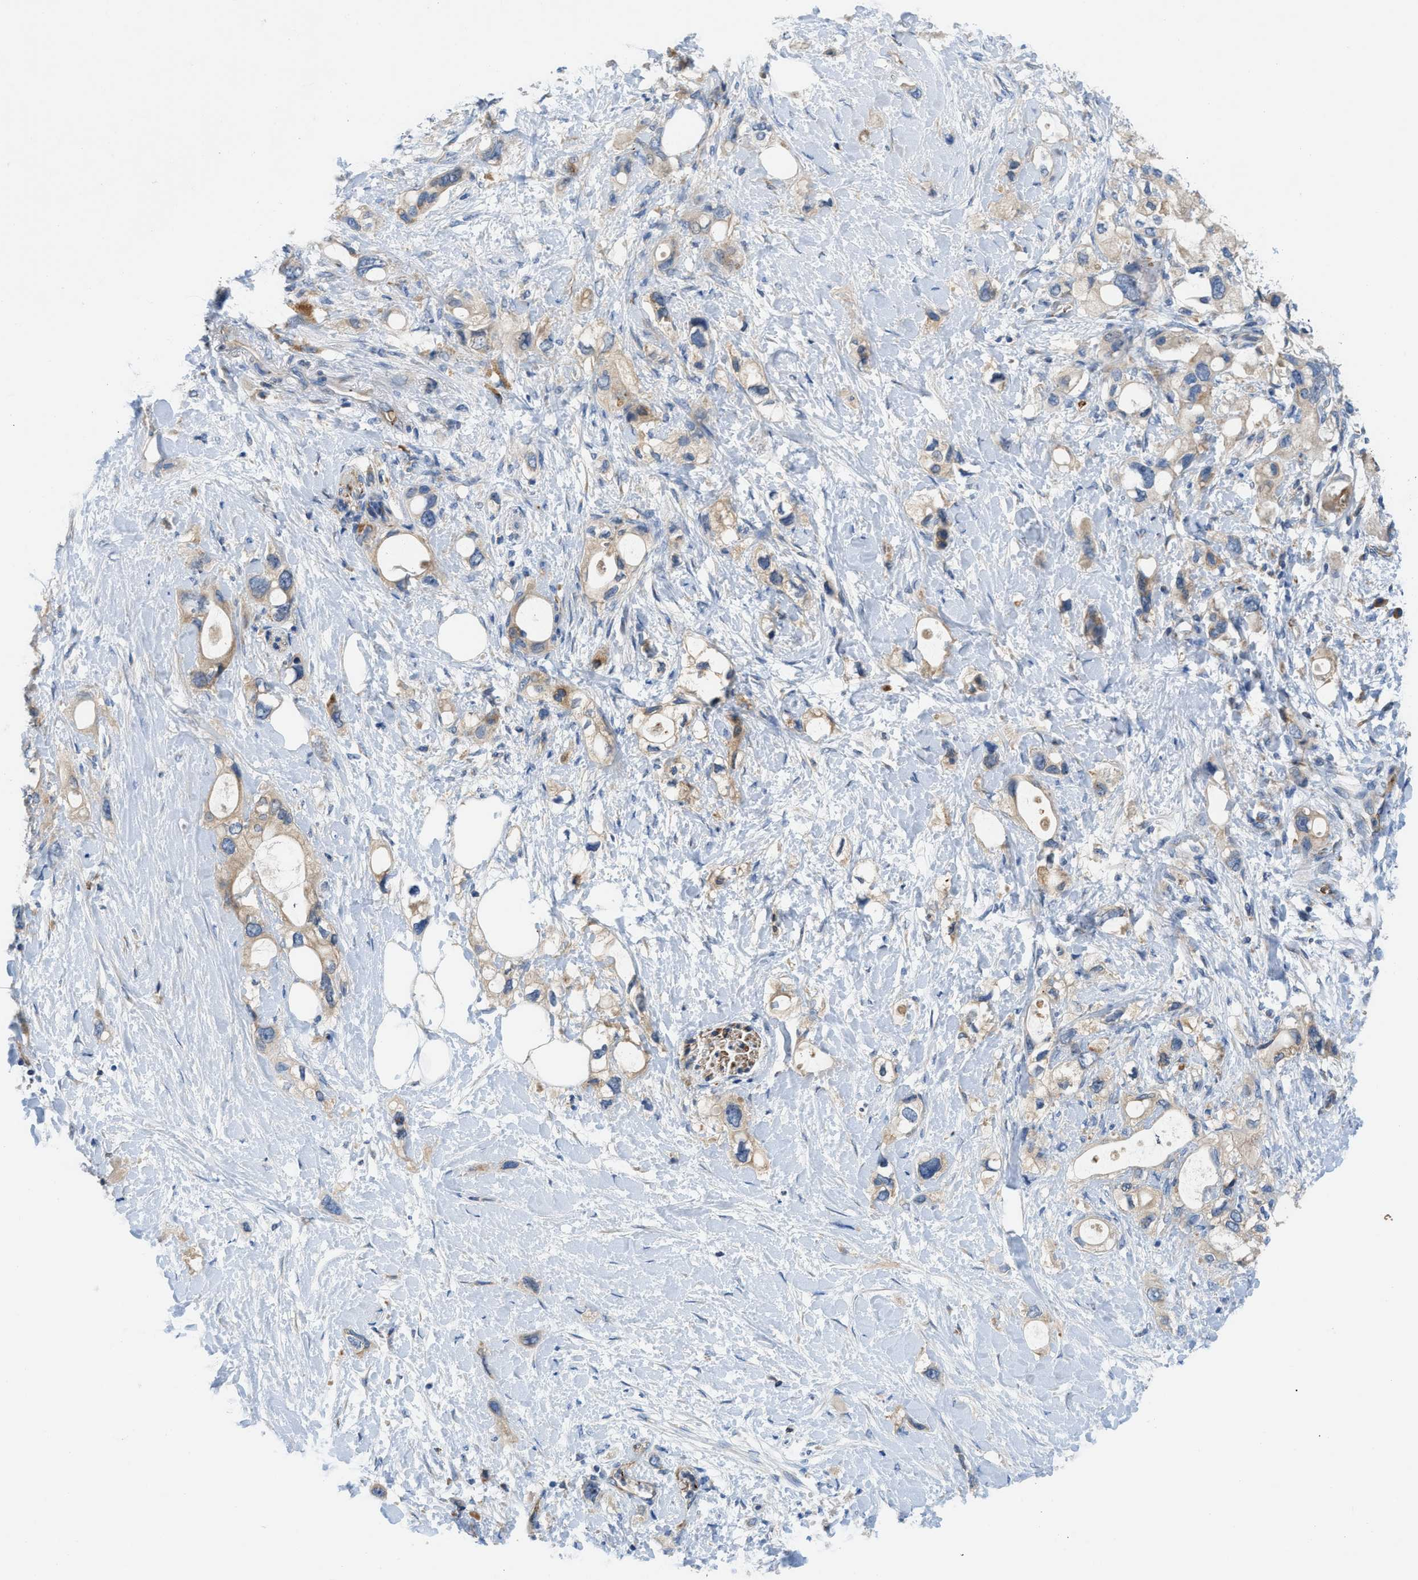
{"staining": {"intensity": "weak", "quantity": "25%-75%", "location": "cytoplasmic/membranous"}, "tissue": "pancreatic cancer", "cell_type": "Tumor cells", "image_type": "cancer", "snomed": [{"axis": "morphology", "description": "Adenocarcinoma, NOS"}, {"axis": "topography", "description": "Pancreas"}], "caption": "Pancreatic cancer (adenocarcinoma) tissue reveals weak cytoplasmic/membranous positivity in about 25%-75% of tumor cells, visualized by immunohistochemistry.", "gene": "ZNF831", "patient": {"sex": "female", "age": 56}}